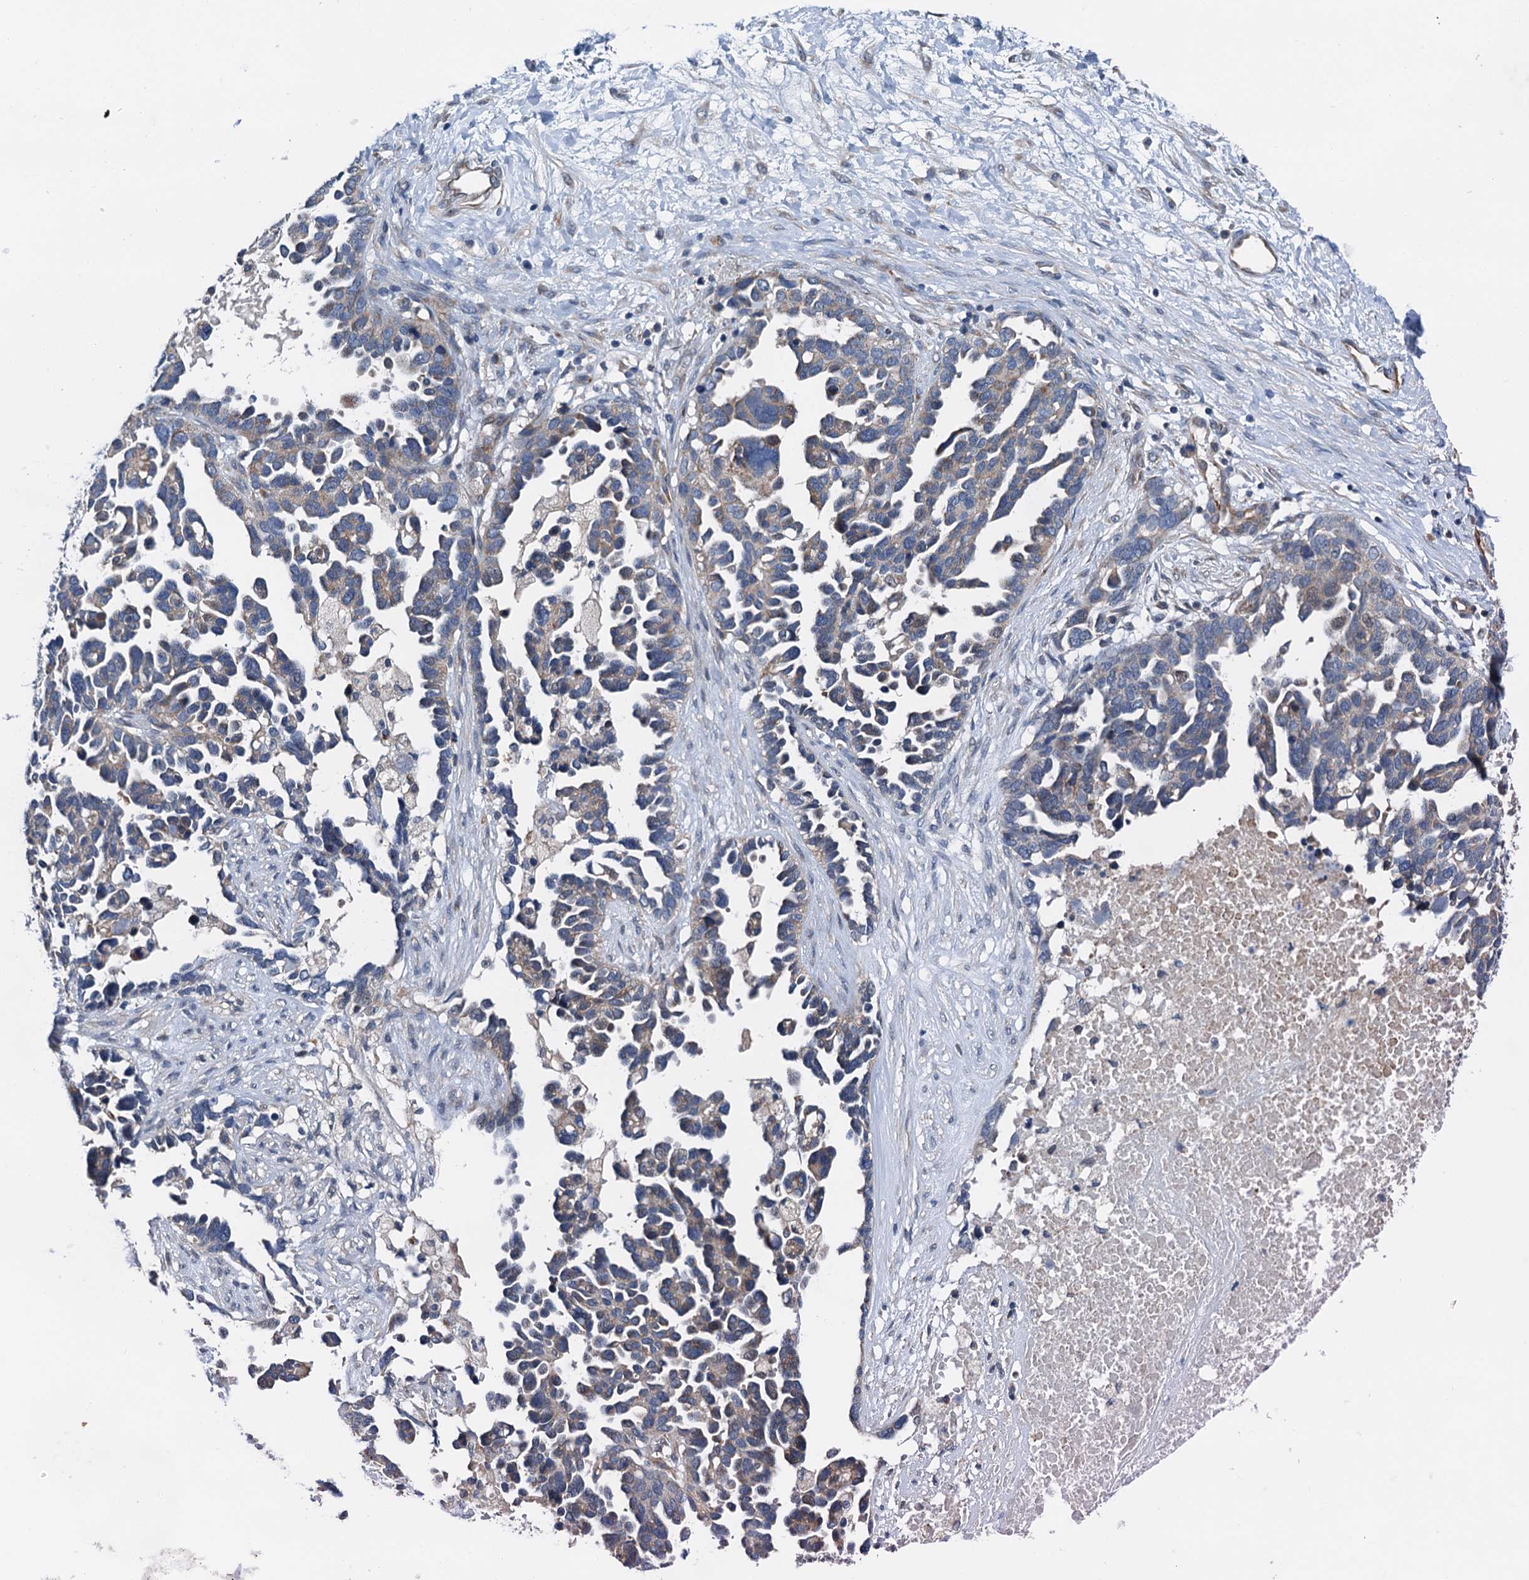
{"staining": {"intensity": "weak", "quantity": ">75%", "location": "cytoplasmic/membranous"}, "tissue": "ovarian cancer", "cell_type": "Tumor cells", "image_type": "cancer", "snomed": [{"axis": "morphology", "description": "Cystadenocarcinoma, serous, NOS"}, {"axis": "topography", "description": "Ovary"}], "caption": "High-power microscopy captured an IHC image of ovarian cancer (serous cystadenocarcinoma), revealing weak cytoplasmic/membranous staining in about >75% of tumor cells. Nuclei are stained in blue.", "gene": "ELAC1", "patient": {"sex": "female", "age": 54}}